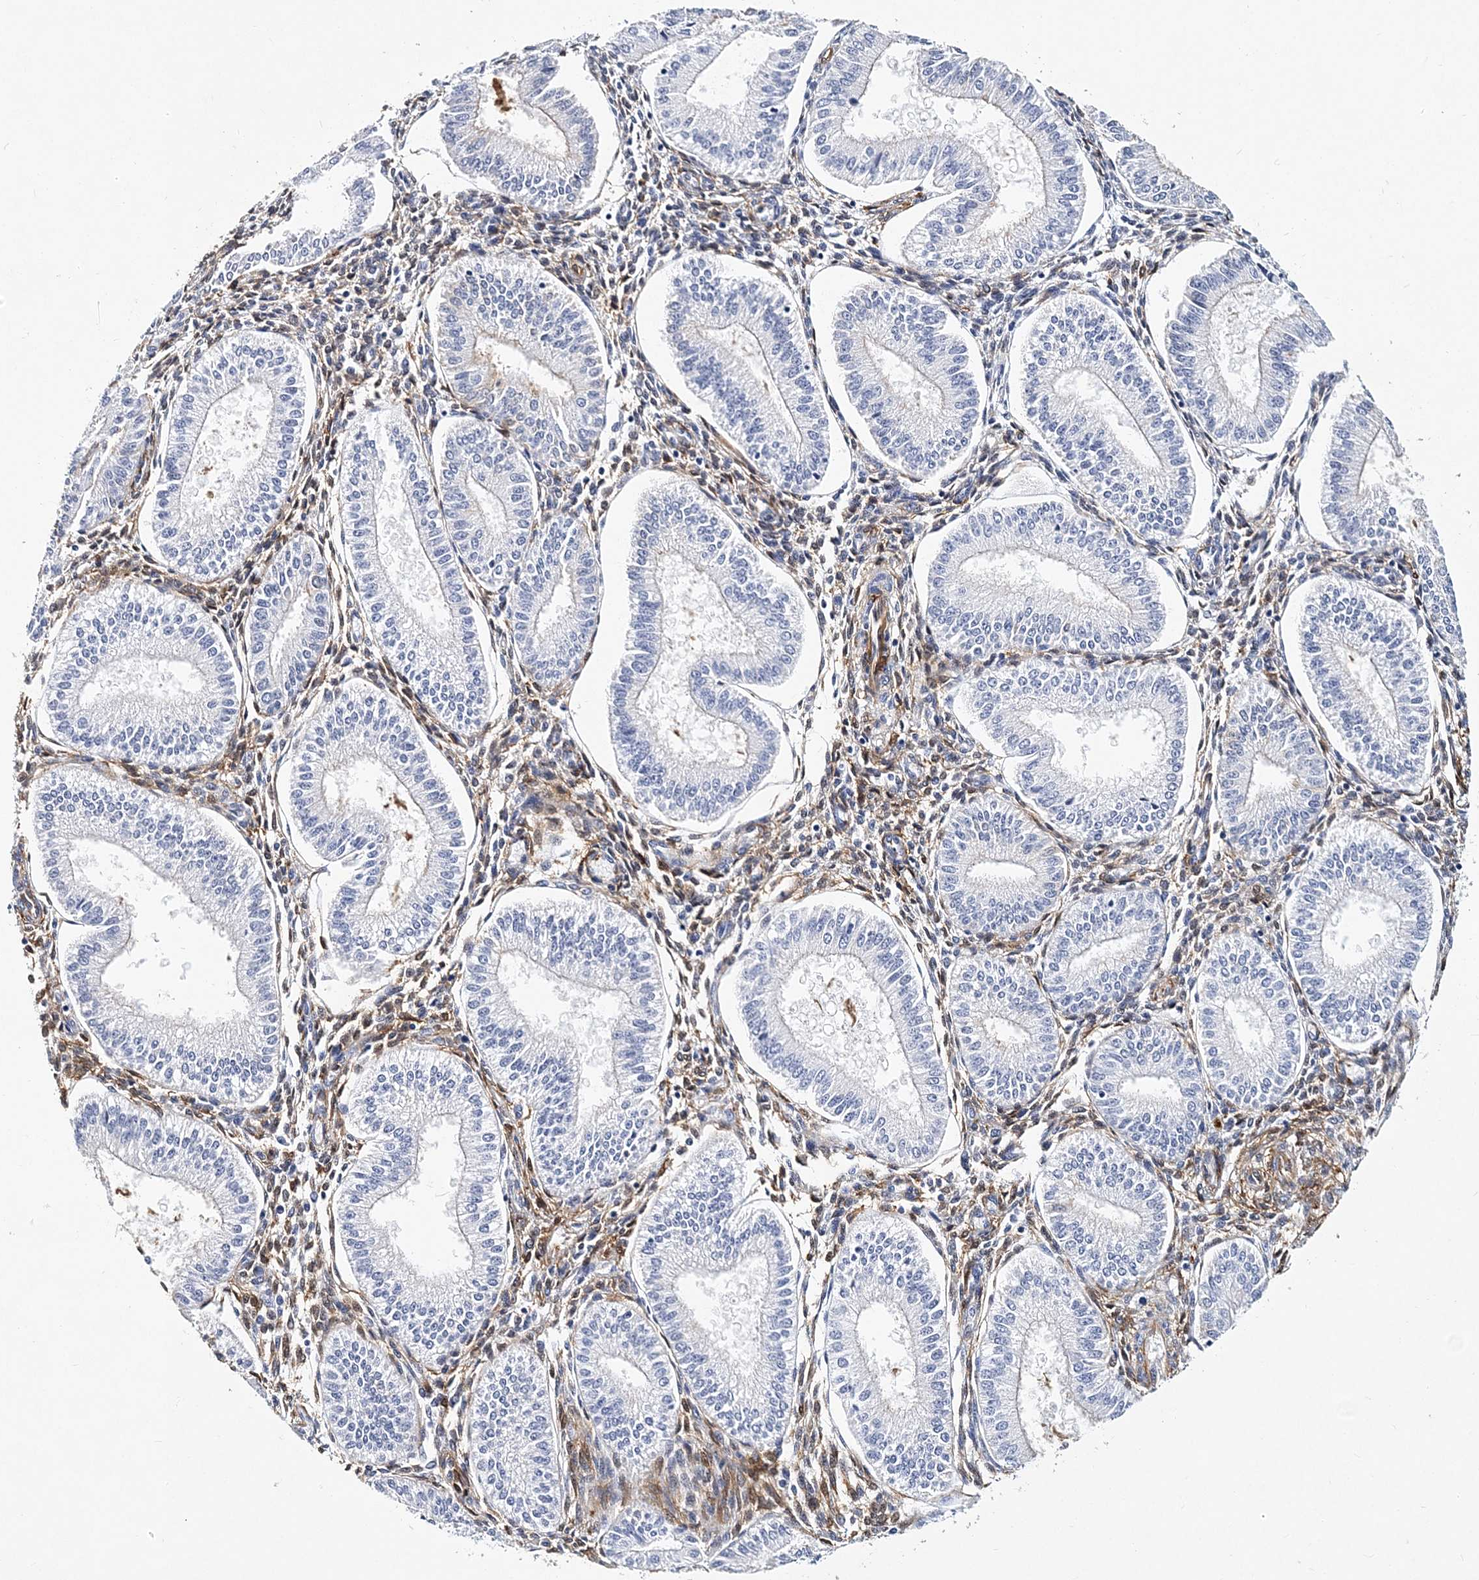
{"staining": {"intensity": "moderate", "quantity": "25%-75%", "location": "cytoplasmic/membranous"}, "tissue": "endometrium", "cell_type": "Cells in endometrial stroma", "image_type": "normal", "snomed": [{"axis": "morphology", "description": "Normal tissue, NOS"}, {"axis": "topography", "description": "Endometrium"}], "caption": "Protein staining by IHC exhibits moderate cytoplasmic/membranous positivity in approximately 25%-75% of cells in endometrial stroma in benign endometrium.", "gene": "ITGA2B", "patient": {"sex": "female", "age": 39}}